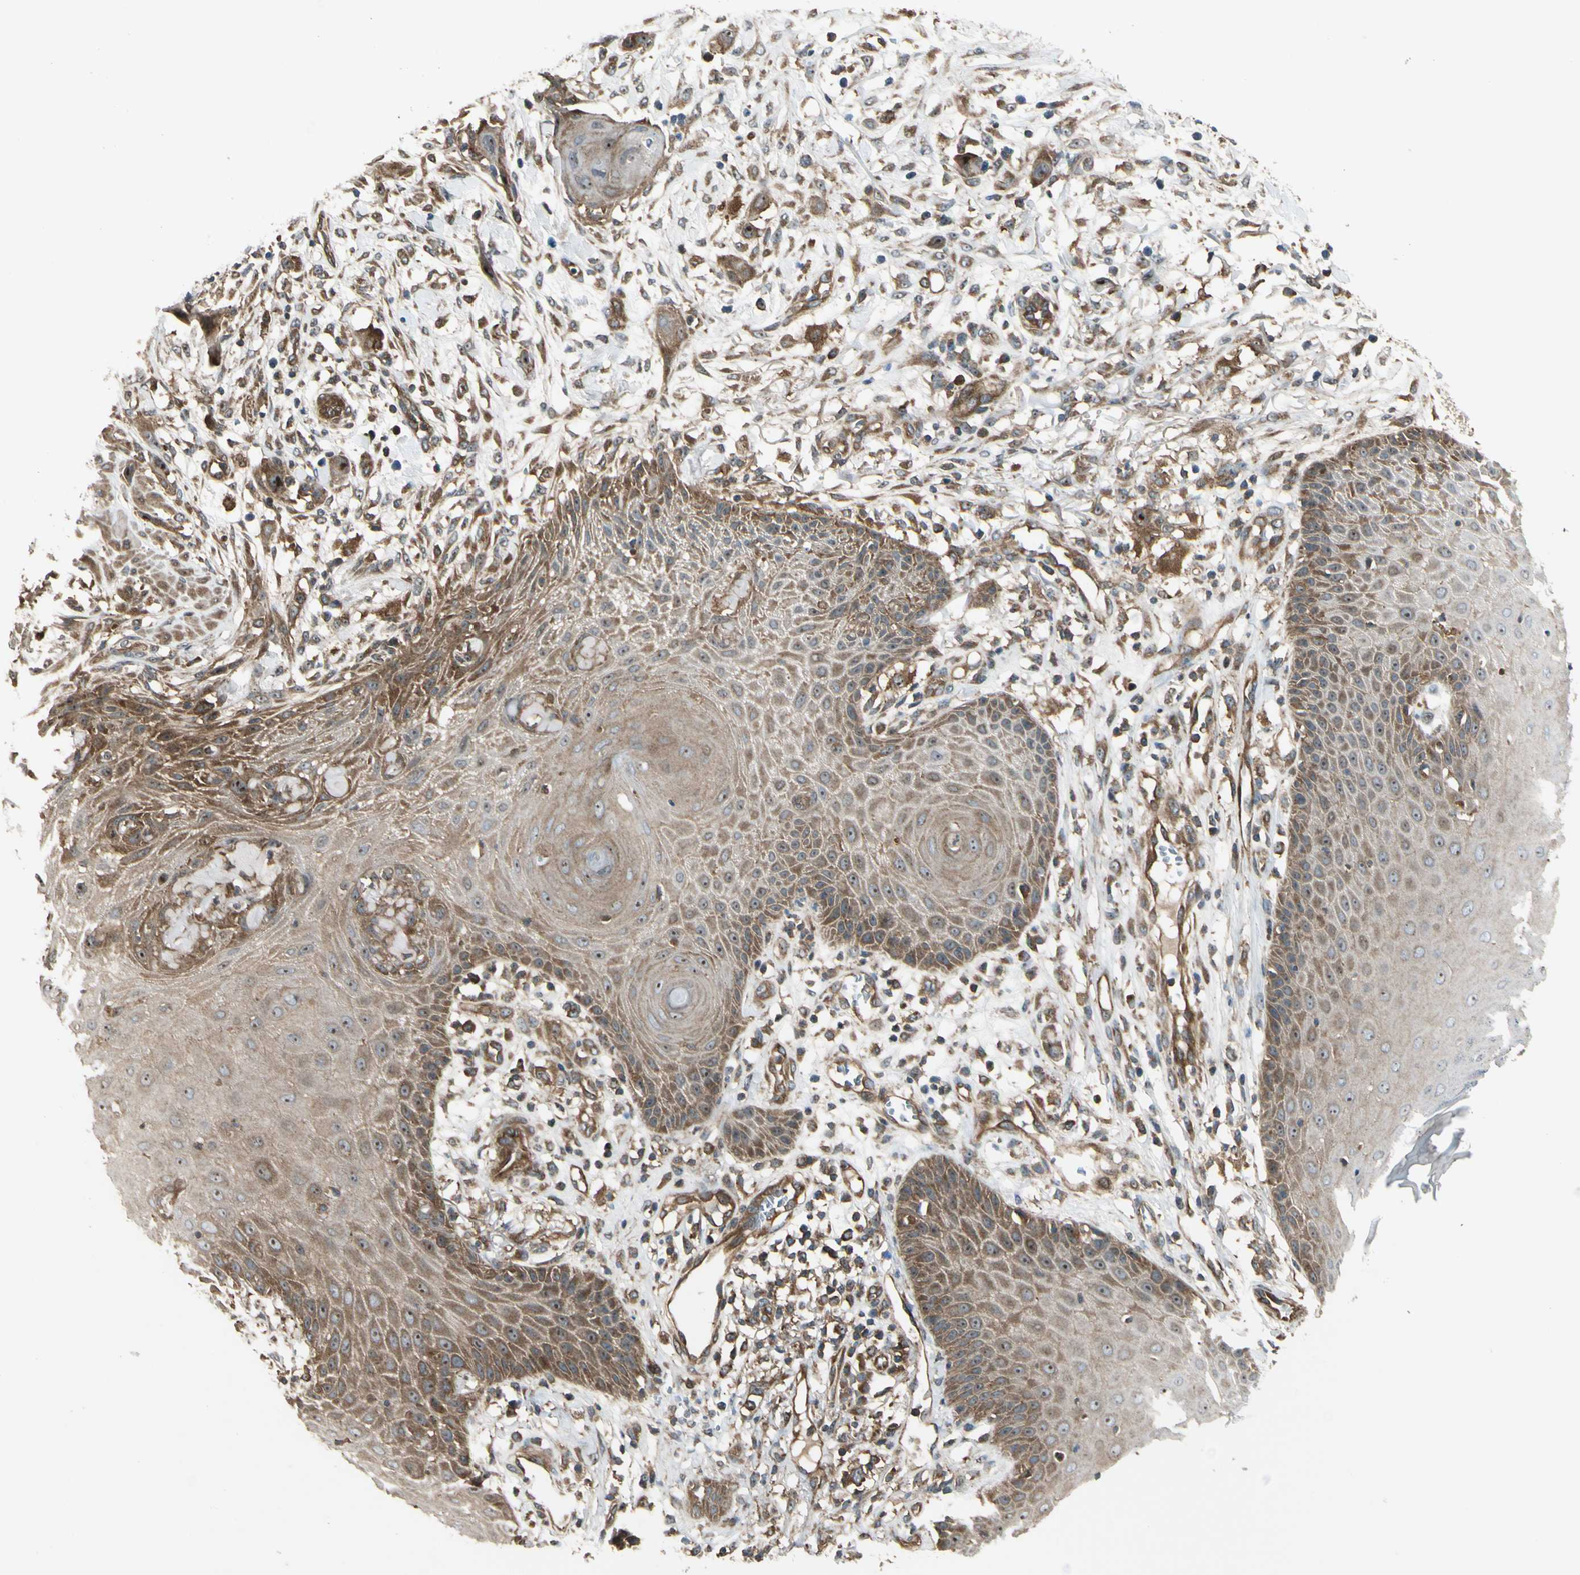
{"staining": {"intensity": "moderate", "quantity": ">75%", "location": "cytoplasmic/membranous,nuclear"}, "tissue": "skin cancer", "cell_type": "Tumor cells", "image_type": "cancer", "snomed": [{"axis": "morphology", "description": "Normal tissue, NOS"}, {"axis": "morphology", "description": "Squamous cell carcinoma, NOS"}, {"axis": "topography", "description": "Skin"}], "caption": "Human skin squamous cell carcinoma stained with a brown dye displays moderate cytoplasmic/membranous and nuclear positive positivity in approximately >75% of tumor cells.", "gene": "FKBP15", "patient": {"sex": "female", "age": 59}}